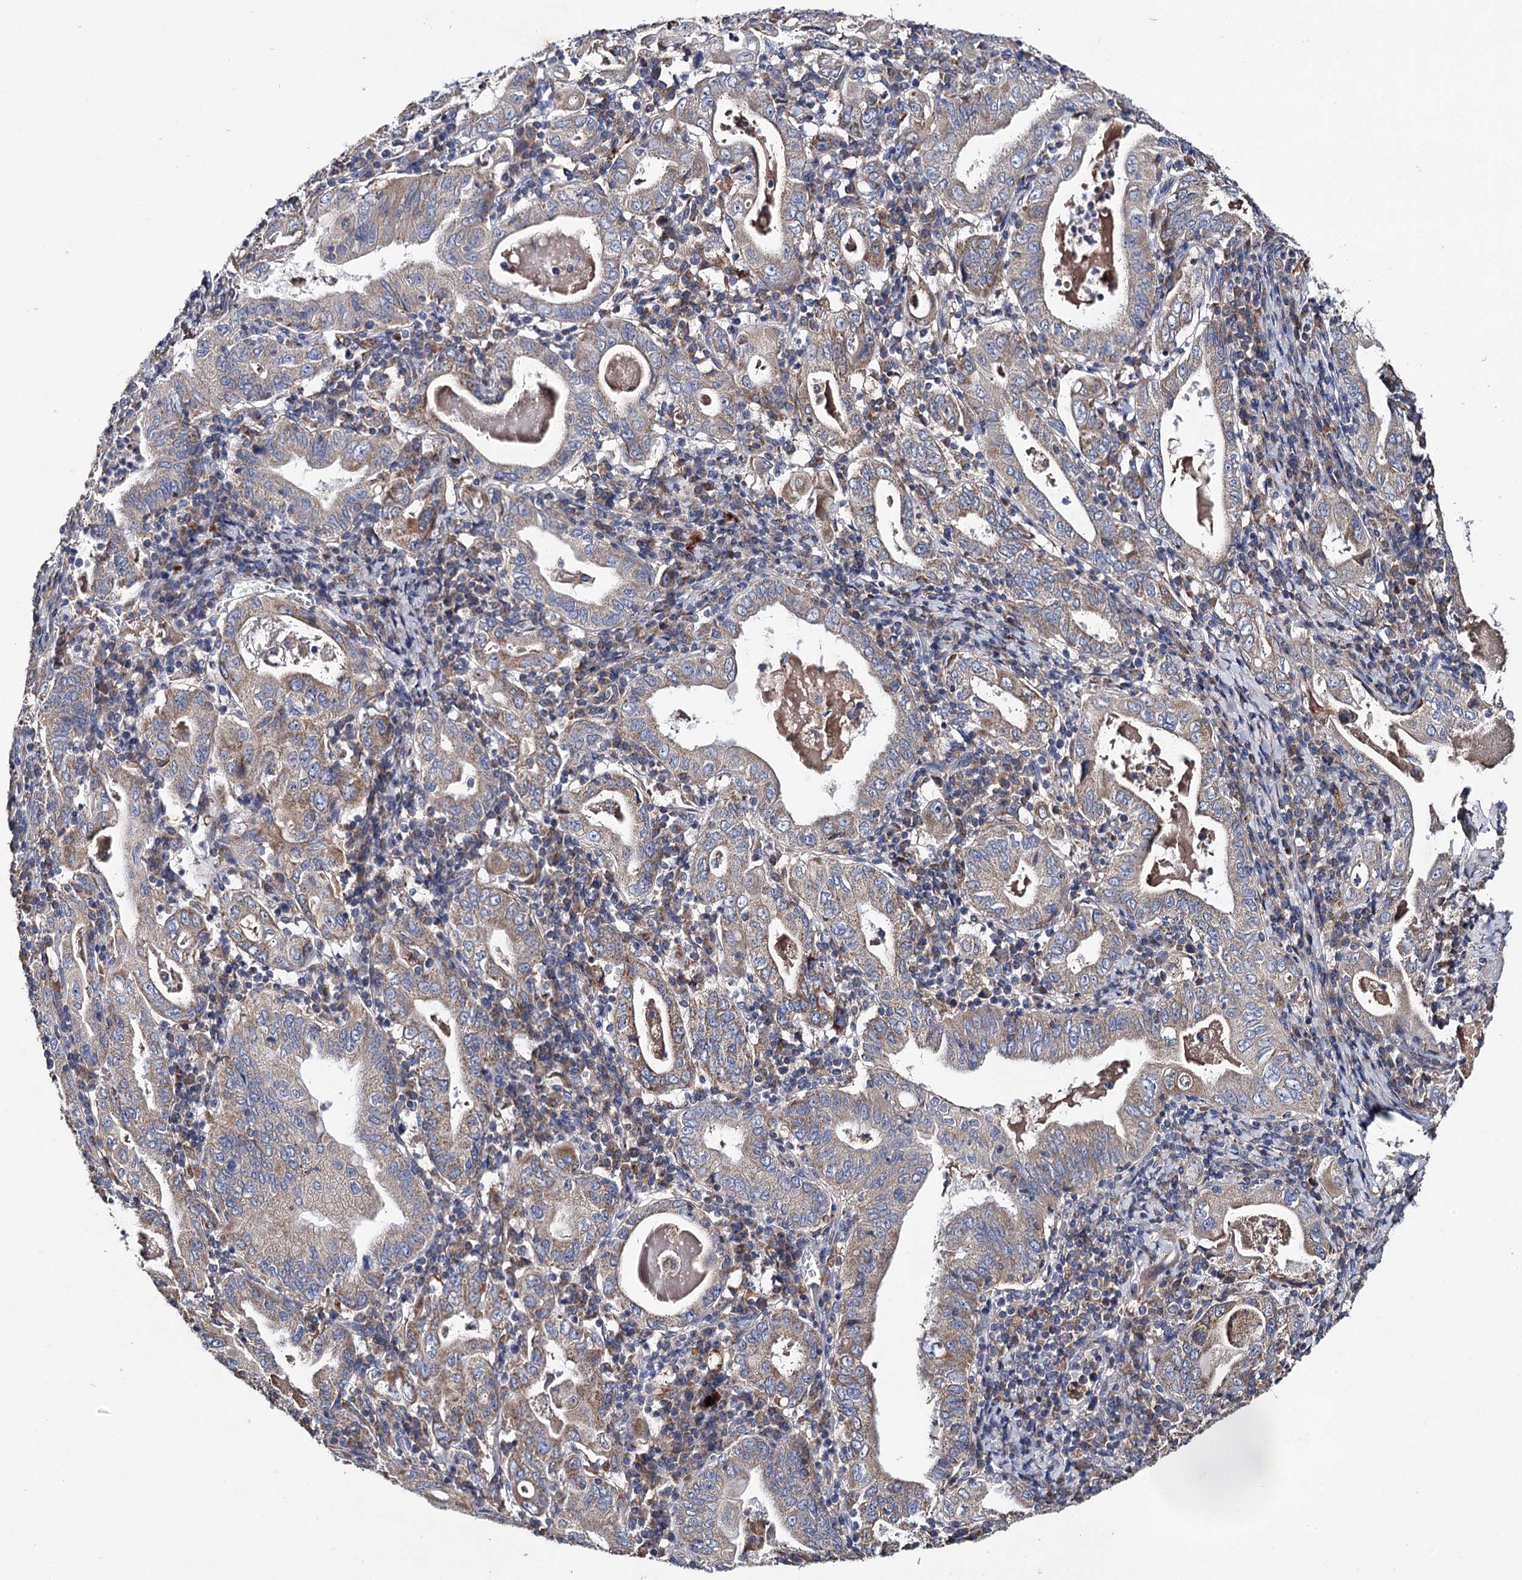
{"staining": {"intensity": "weak", "quantity": "25%-75%", "location": "cytoplasmic/membranous"}, "tissue": "stomach cancer", "cell_type": "Tumor cells", "image_type": "cancer", "snomed": [{"axis": "morphology", "description": "Normal tissue, NOS"}, {"axis": "morphology", "description": "Adenocarcinoma, NOS"}, {"axis": "topography", "description": "Esophagus"}, {"axis": "topography", "description": "Stomach, upper"}, {"axis": "topography", "description": "Peripheral nerve tissue"}], "caption": "Immunohistochemistry (DAB (3,3'-diaminobenzidine)) staining of stomach cancer (adenocarcinoma) demonstrates weak cytoplasmic/membranous protein positivity in approximately 25%-75% of tumor cells. The staining was performed using DAB (3,3'-diaminobenzidine) to visualize the protein expression in brown, while the nuclei were stained in blue with hematoxylin (Magnification: 20x).", "gene": "CLPB", "patient": {"sex": "male", "age": 62}}